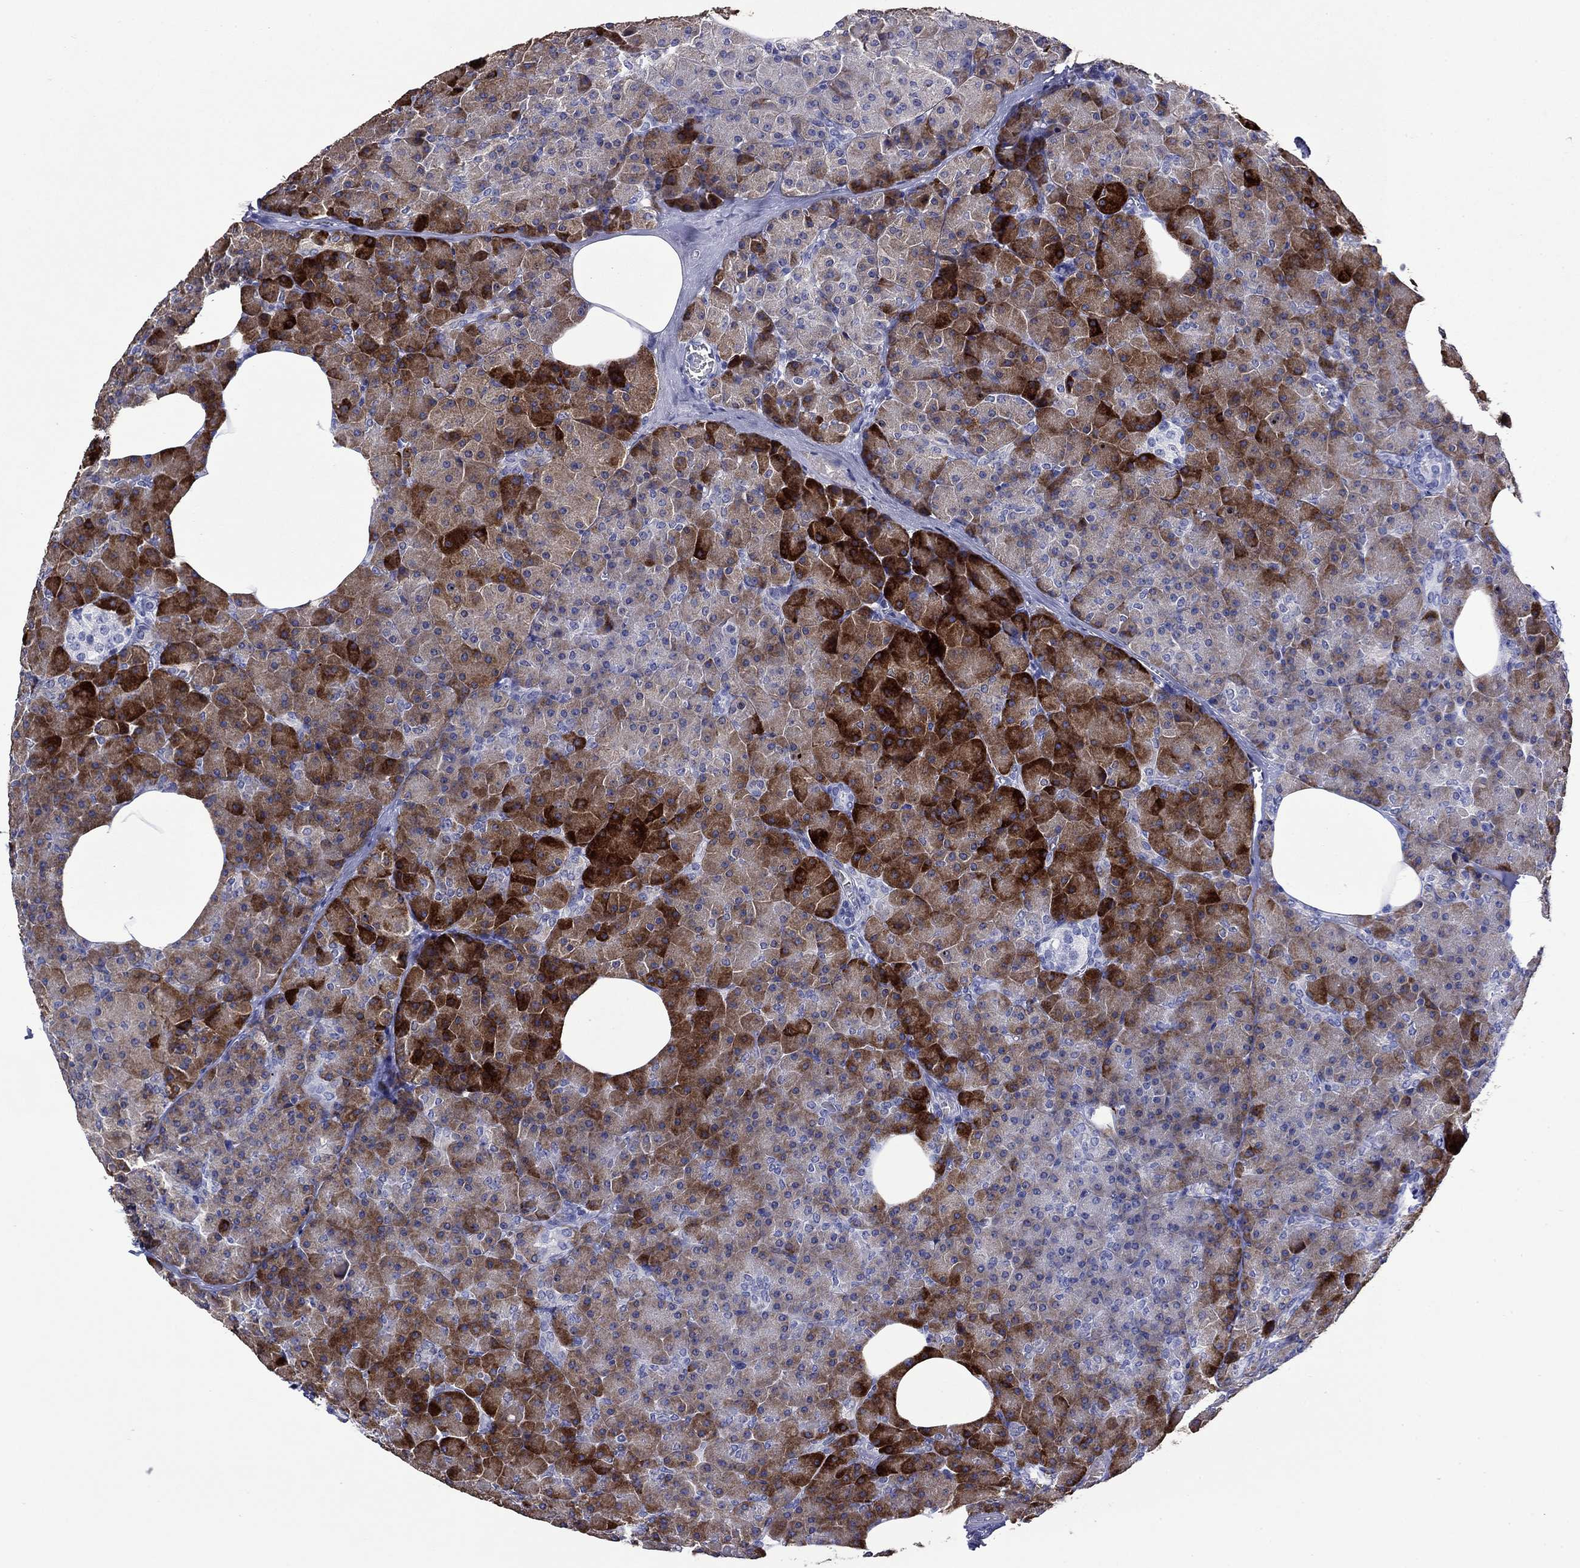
{"staining": {"intensity": "strong", "quantity": ">75%", "location": "cytoplasmic/membranous"}, "tissue": "pancreas", "cell_type": "Exocrine glandular cells", "image_type": "normal", "snomed": [{"axis": "morphology", "description": "Normal tissue, NOS"}, {"axis": "topography", "description": "Pancreas"}], "caption": "Strong cytoplasmic/membranous expression is seen in about >75% of exocrine glandular cells in normal pancreas. (DAB IHC, brown staining for protein, blue staining for nuclei).", "gene": "ROM1", "patient": {"sex": "female", "age": 45}}